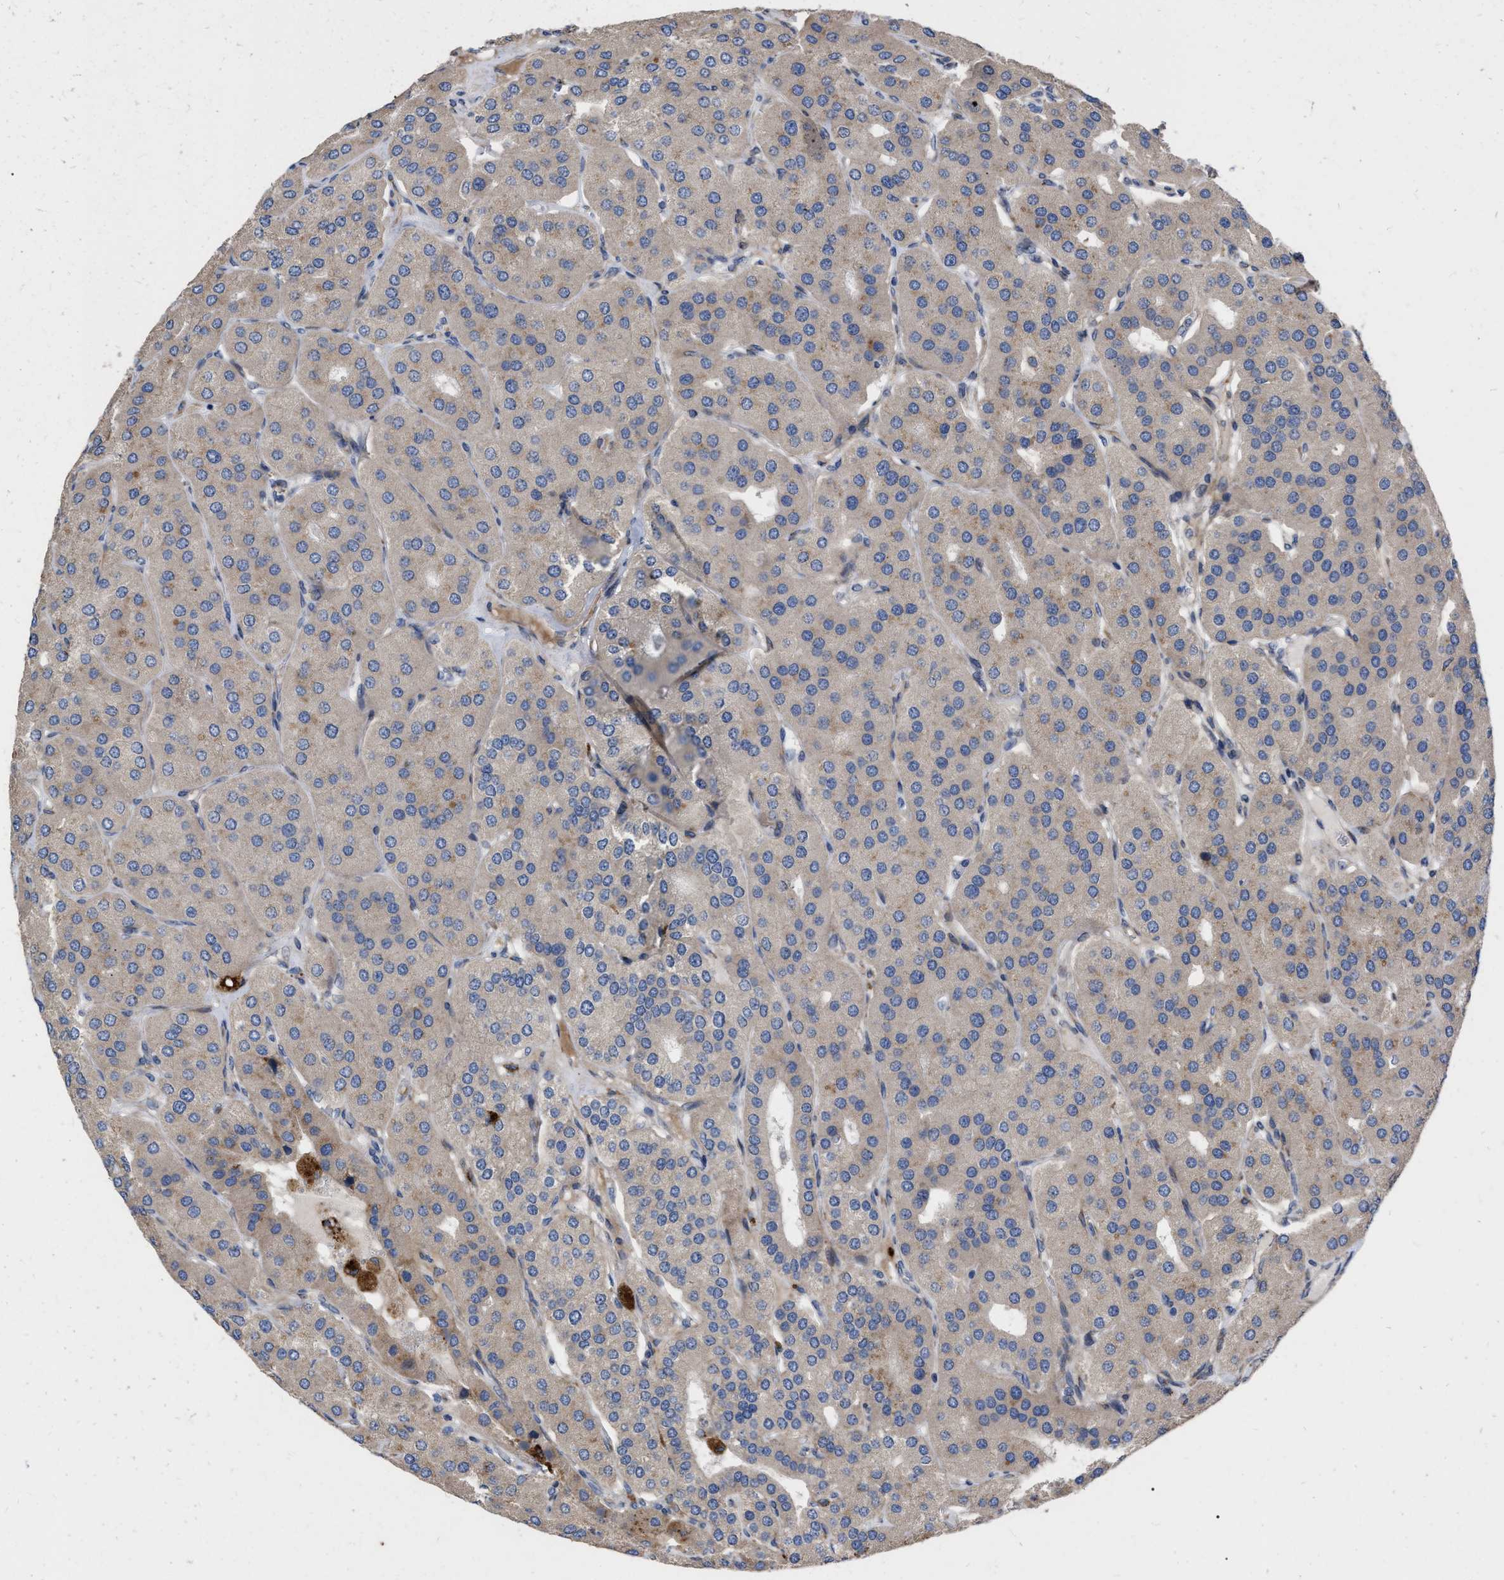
{"staining": {"intensity": "strong", "quantity": ">75%", "location": "cytoplasmic/membranous"}, "tissue": "parathyroid gland", "cell_type": "Glandular cells", "image_type": "normal", "snomed": [{"axis": "morphology", "description": "Normal tissue, NOS"}, {"axis": "morphology", "description": "Adenoma, NOS"}, {"axis": "topography", "description": "Parathyroid gland"}], "caption": "A histopathology image showing strong cytoplasmic/membranous expression in about >75% of glandular cells in normal parathyroid gland, as visualized by brown immunohistochemical staining.", "gene": "MLST8", "patient": {"sex": "female", "age": 86}}